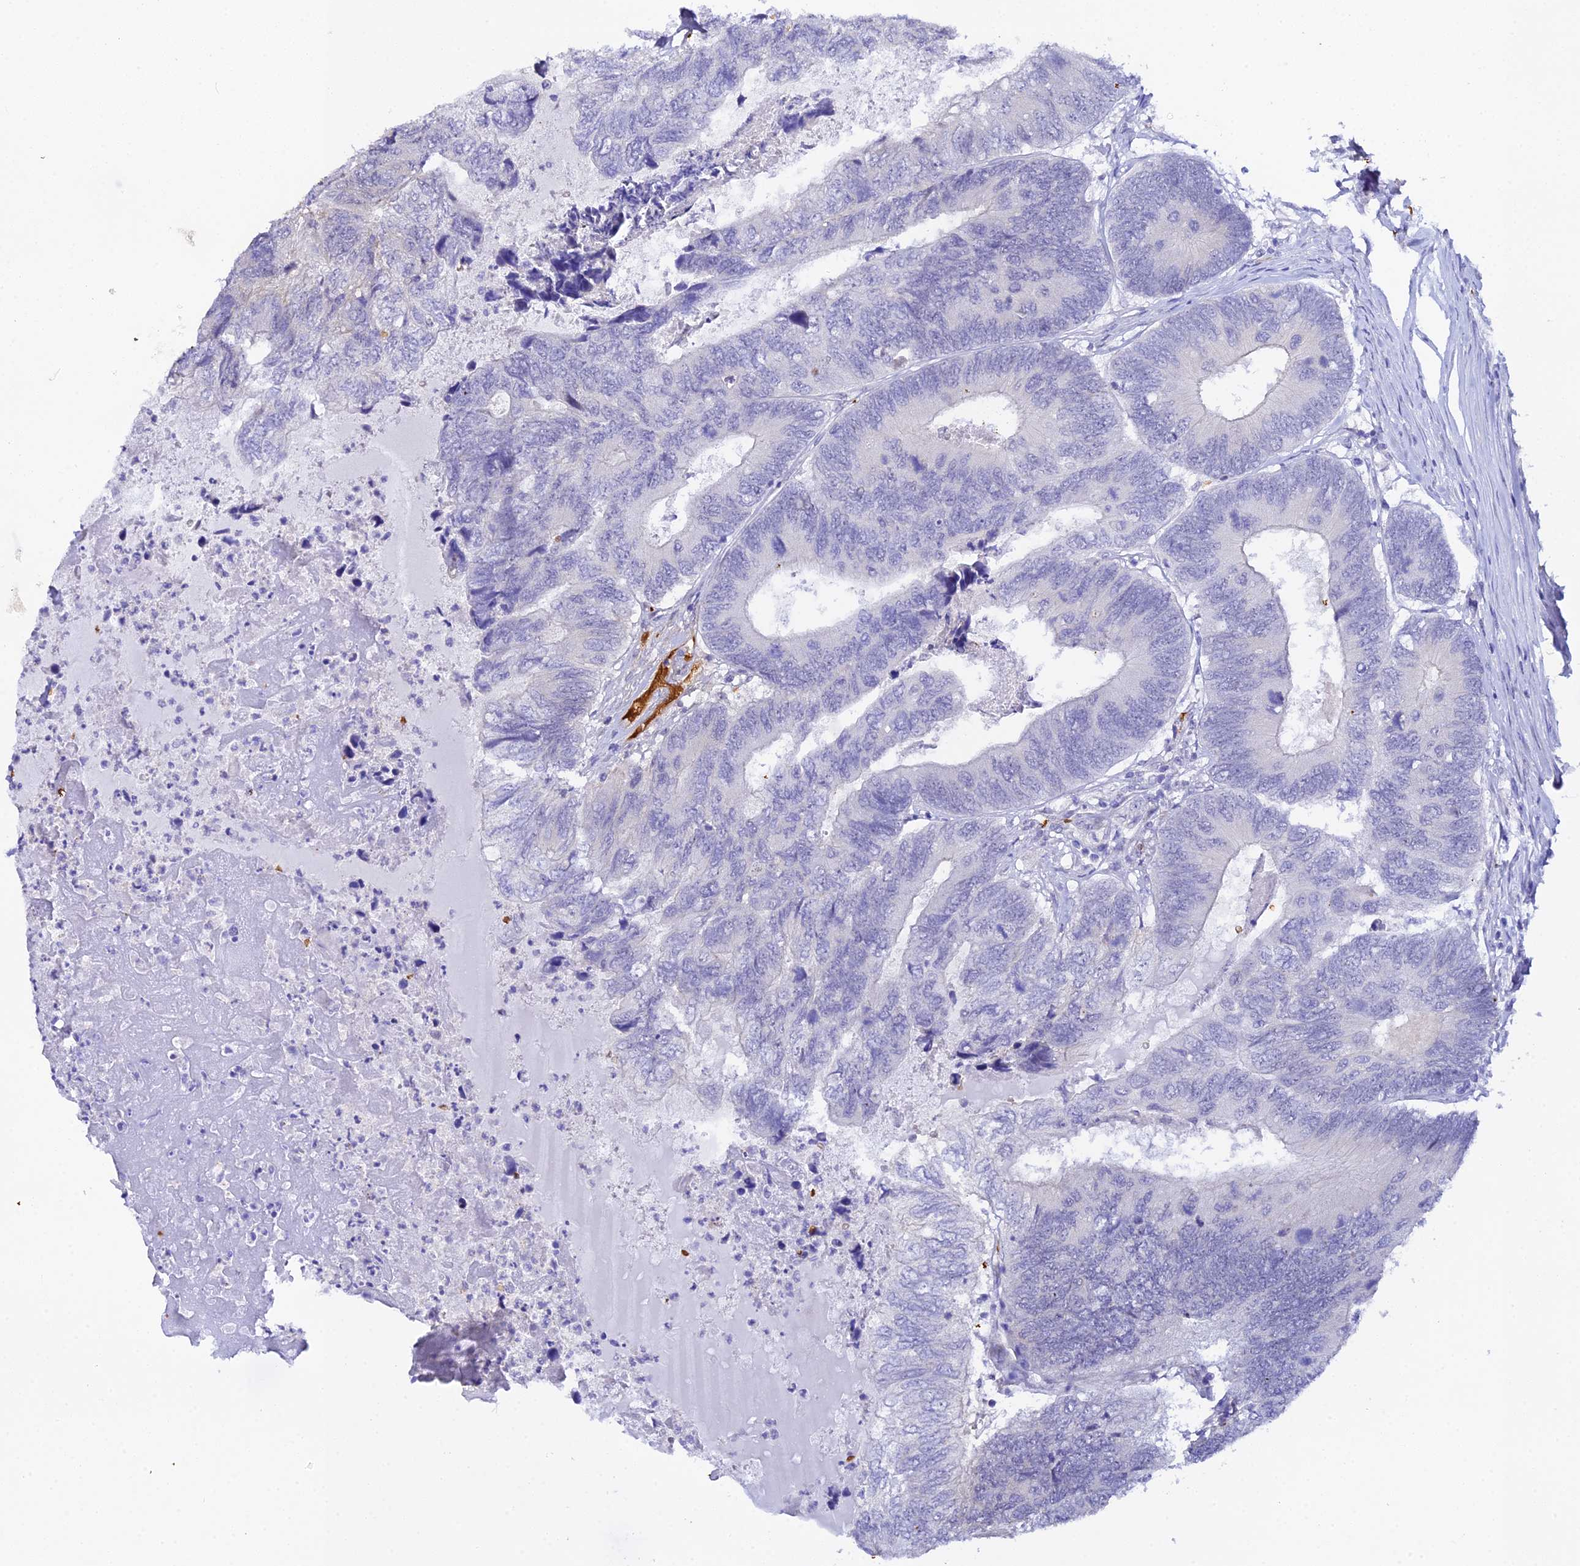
{"staining": {"intensity": "negative", "quantity": "none", "location": "none"}, "tissue": "colorectal cancer", "cell_type": "Tumor cells", "image_type": "cancer", "snomed": [{"axis": "morphology", "description": "Adenocarcinoma, NOS"}, {"axis": "topography", "description": "Colon"}], "caption": "The IHC histopathology image has no significant expression in tumor cells of adenocarcinoma (colorectal) tissue.", "gene": "CFAP45", "patient": {"sex": "female", "age": 67}}